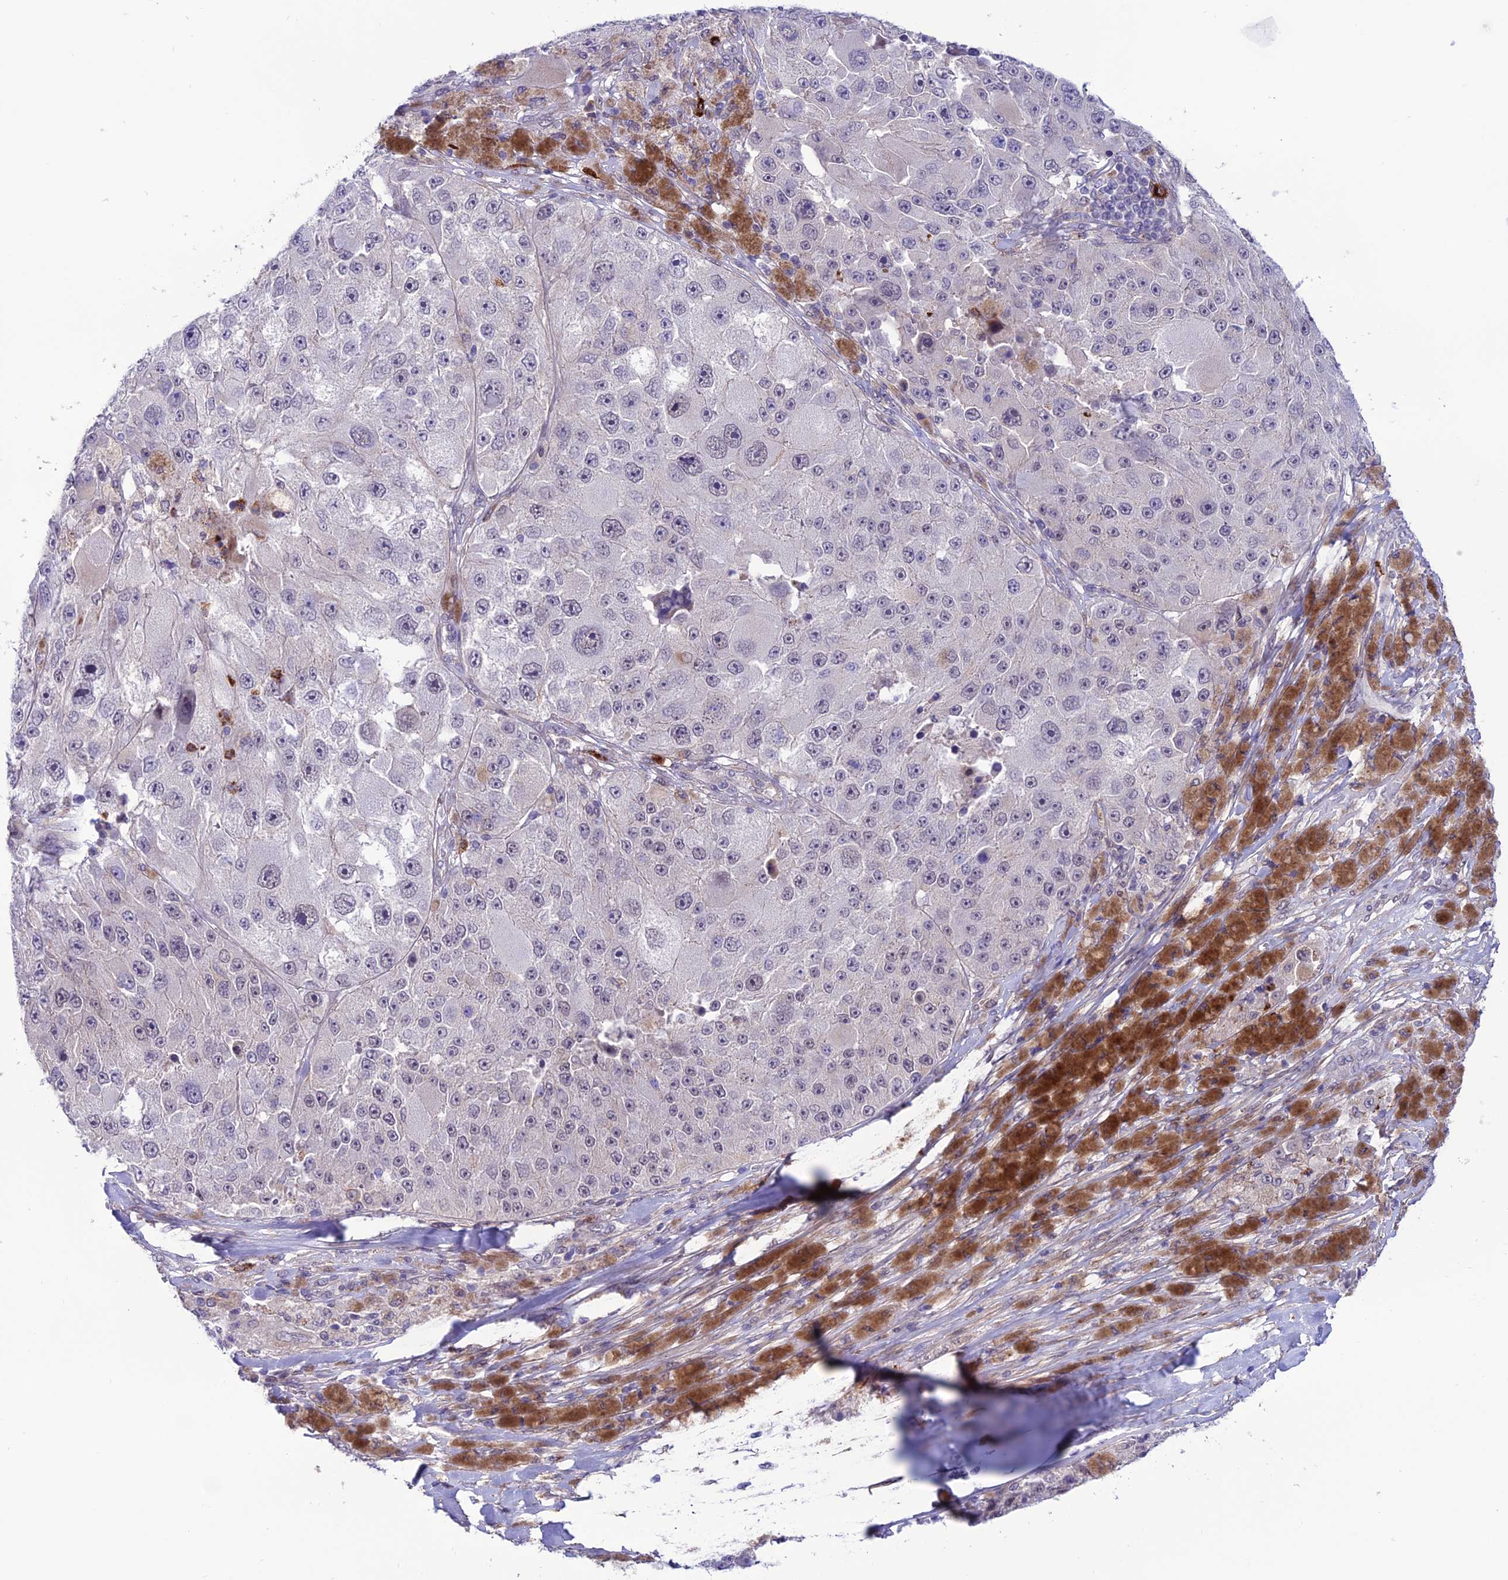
{"staining": {"intensity": "weak", "quantity": "<25%", "location": "nuclear"}, "tissue": "melanoma", "cell_type": "Tumor cells", "image_type": "cancer", "snomed": [{"axis": "morphology", "description": "Malignant melanoma, Metastatic site"}, {"axis": "topography", "description": "Lymph node"}], "caption": "The image demonstrates no staining of tumor cells in melanoma.", "gene": "COL6A6", "patient": {"sex": "male", "age": 62}}